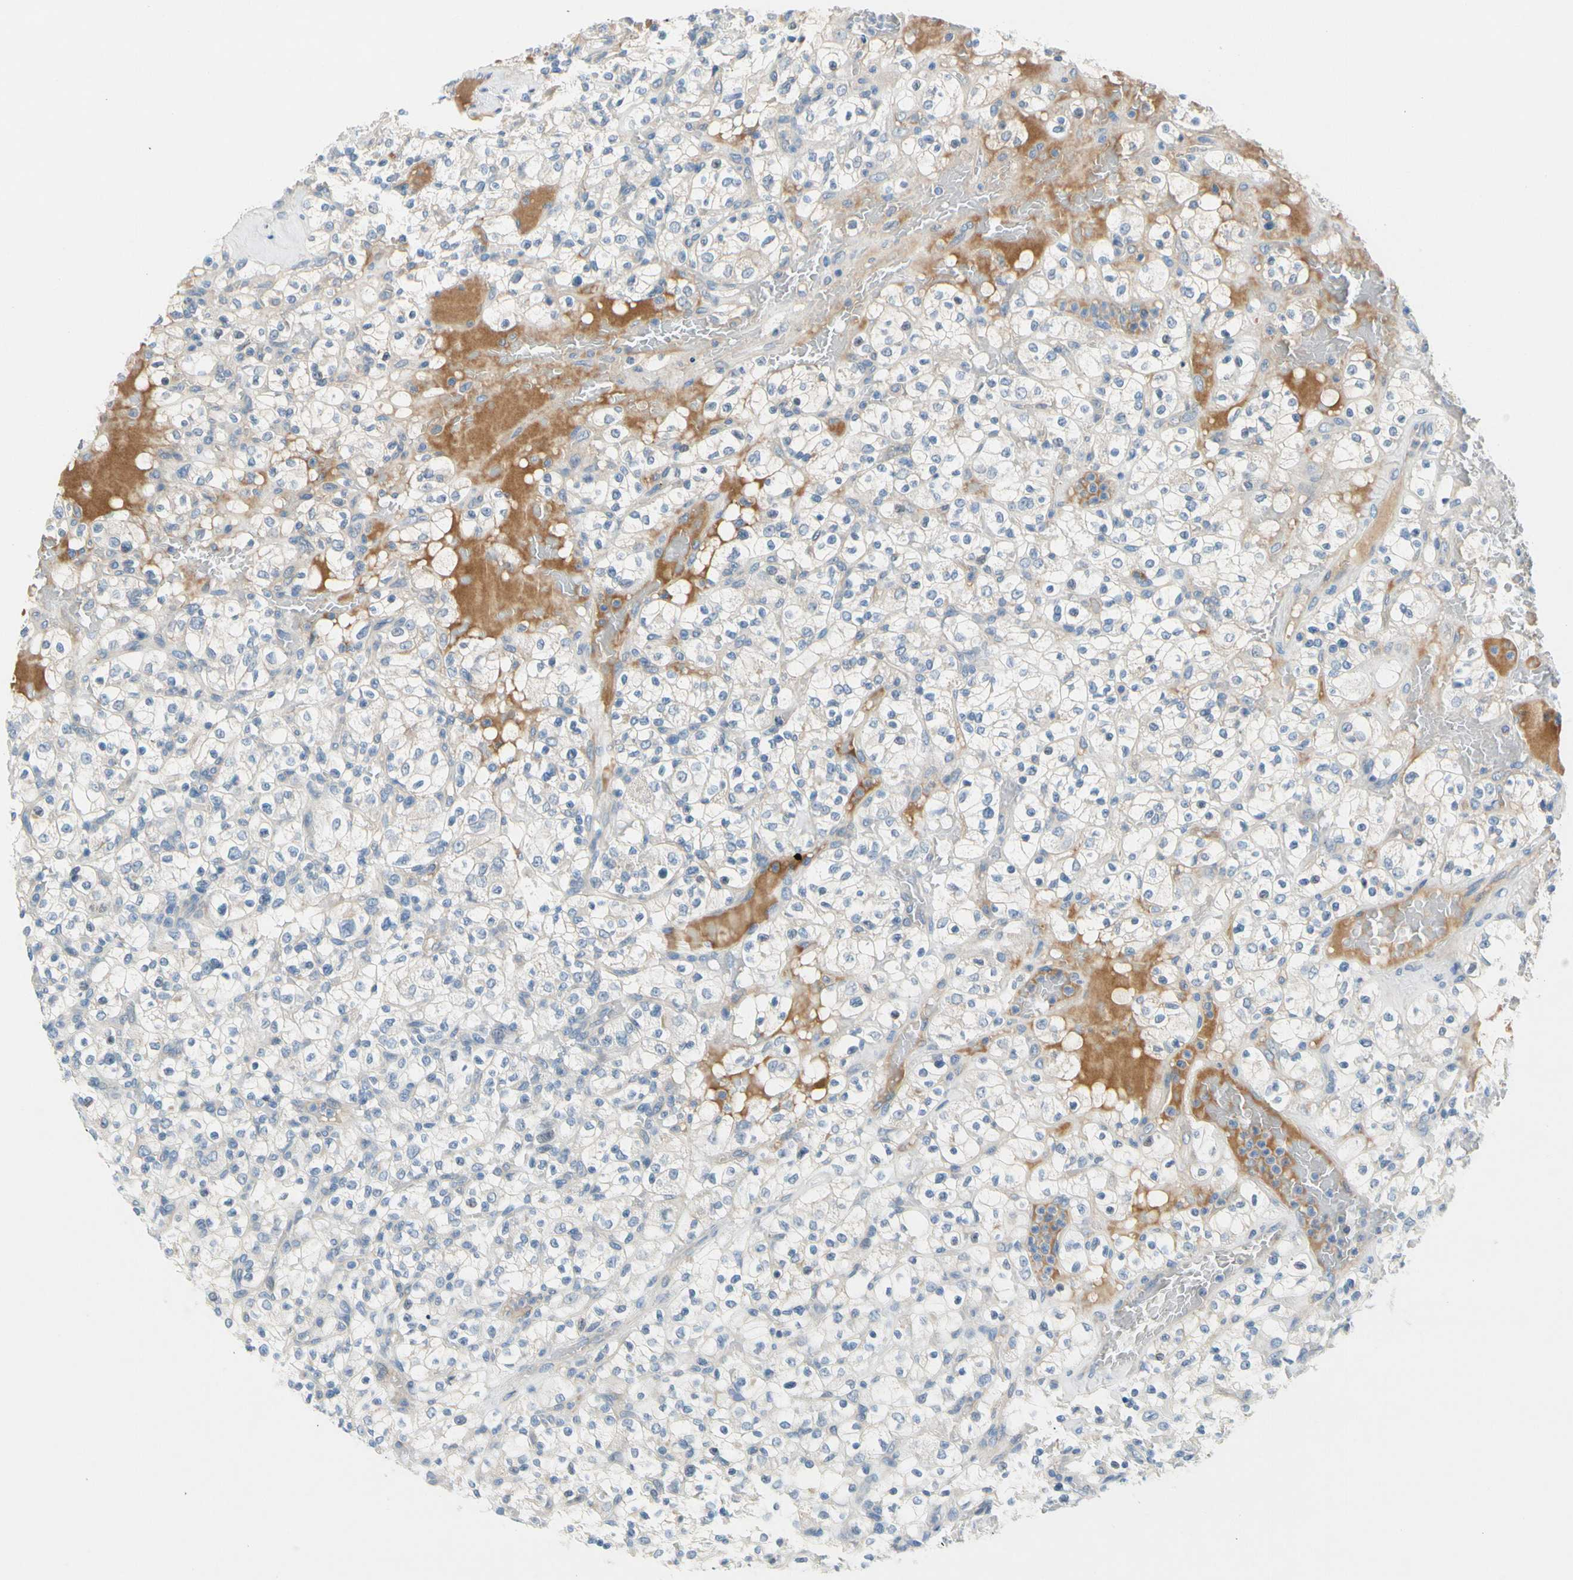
{"staining": {"intensity": "negative", "quantity": "none", "location": "none"}, "tissue": "renal cancer", "cell_type": "Tumor cells", "image_type": "cancer", "snomed": [{"axis": "morphology", "description": "Normal tissue, NOS"}, {"axis": "morphology", "description": "Adenocarcinoma, NOS"}, {"axis": "topography", "description": "Kidney"}], "caption": "The IHC image has no significant expression in tumor cells of renal cancer (adenocarcinoma) tissue.", "gene": "CNDP1", "patient": {"sex": "female", "age": 72}}